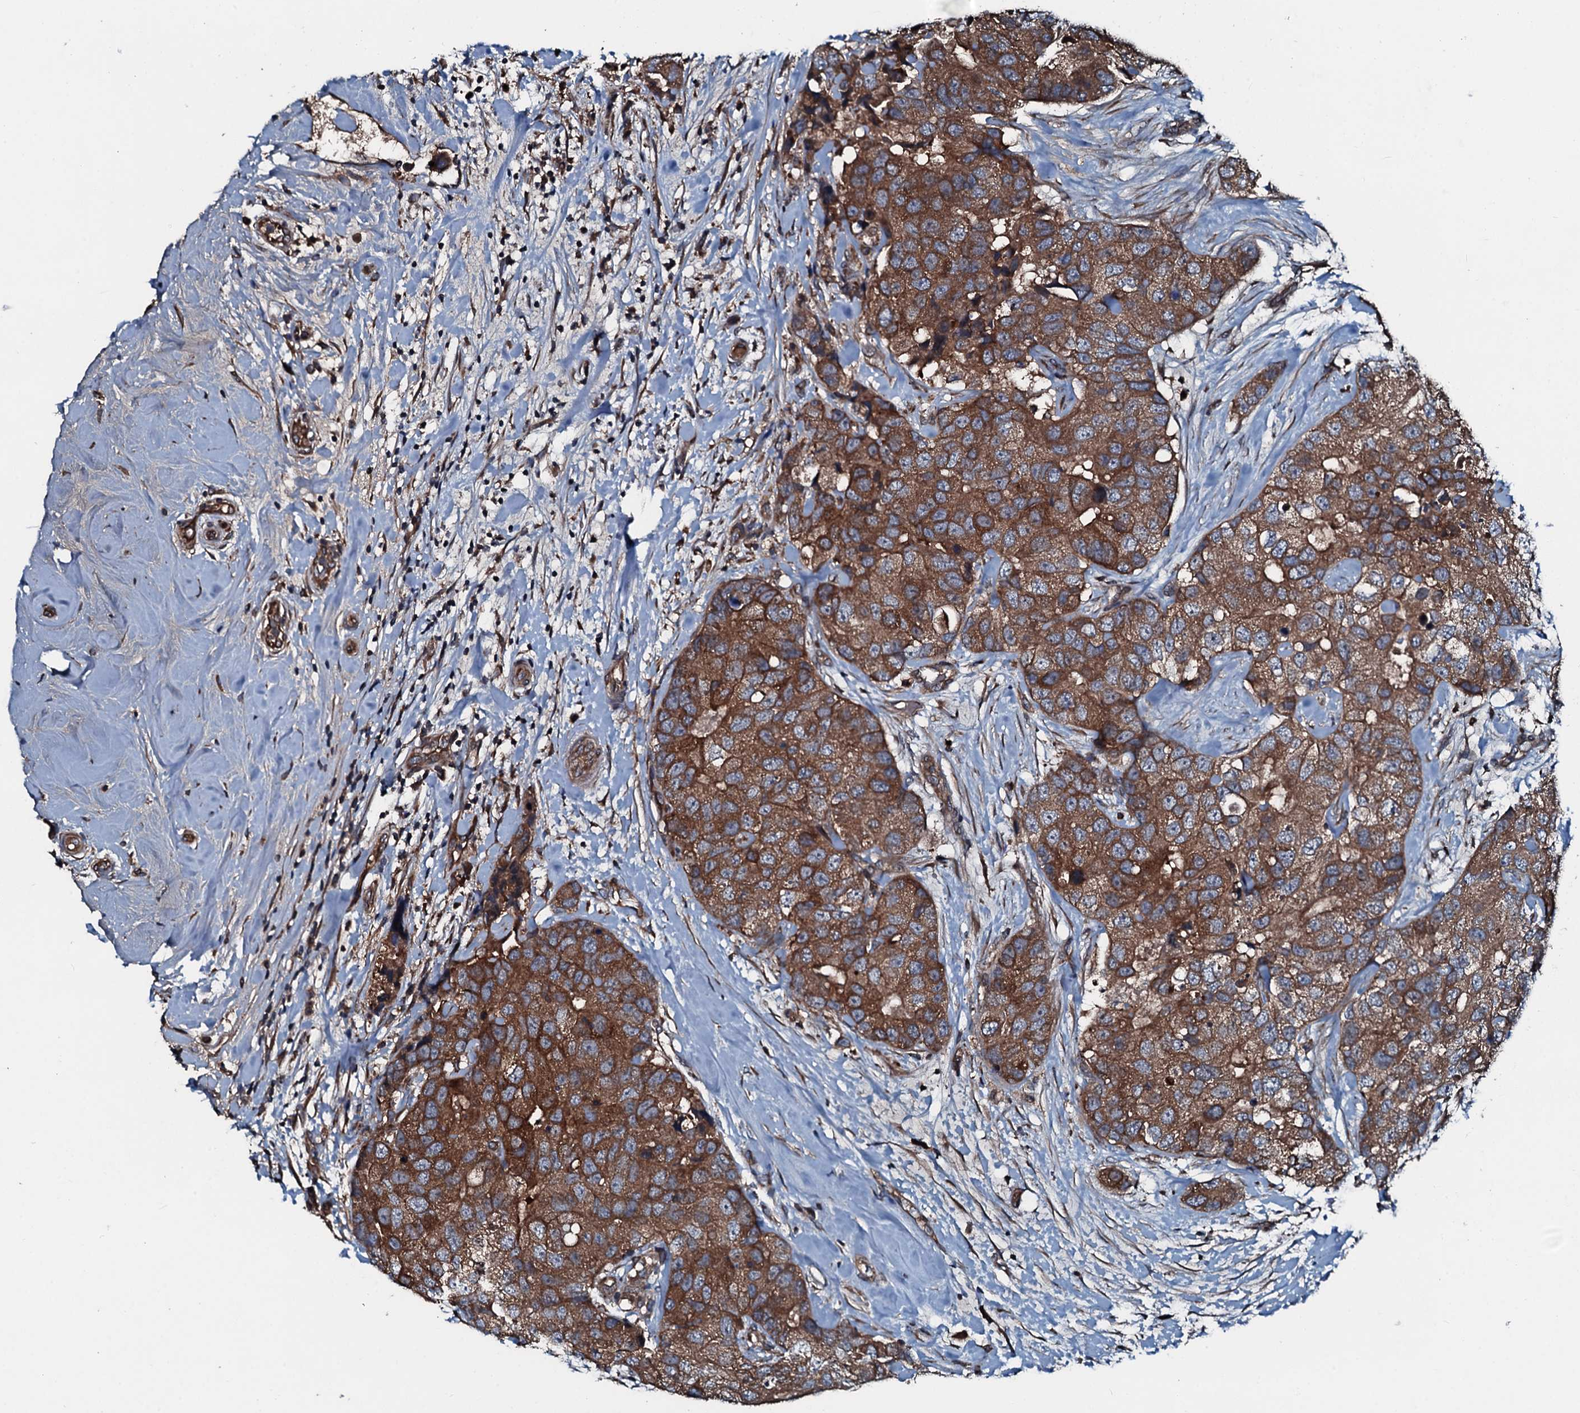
{"staining": {"intensity": "strong", "quantity": ">75%", "location": "cytoplasmic/membranous"}, "tissue": "breast cancer", "cell_type": "Tumor cells", "image_type": "cancer", "snomed": [{"axis": "morphology", "description": "Duct carcinoma"}, {"axis": "topography", "description": "Breast"}], "caption": "Immunohistochemistry (IHC) of human intraductal carcinoma (breast) demonstrates high levels of strong cytoplasmic/membranous expression in about >75% of tumor cells. The staining is performed using DAB (3,3'-diaminobenzidine) brown chromogen to label protein expression. The nuclei are counter-stained blue using hematoxylin.", "gene": "AARS1", "patient": {"sex": "female", "age": 62}}